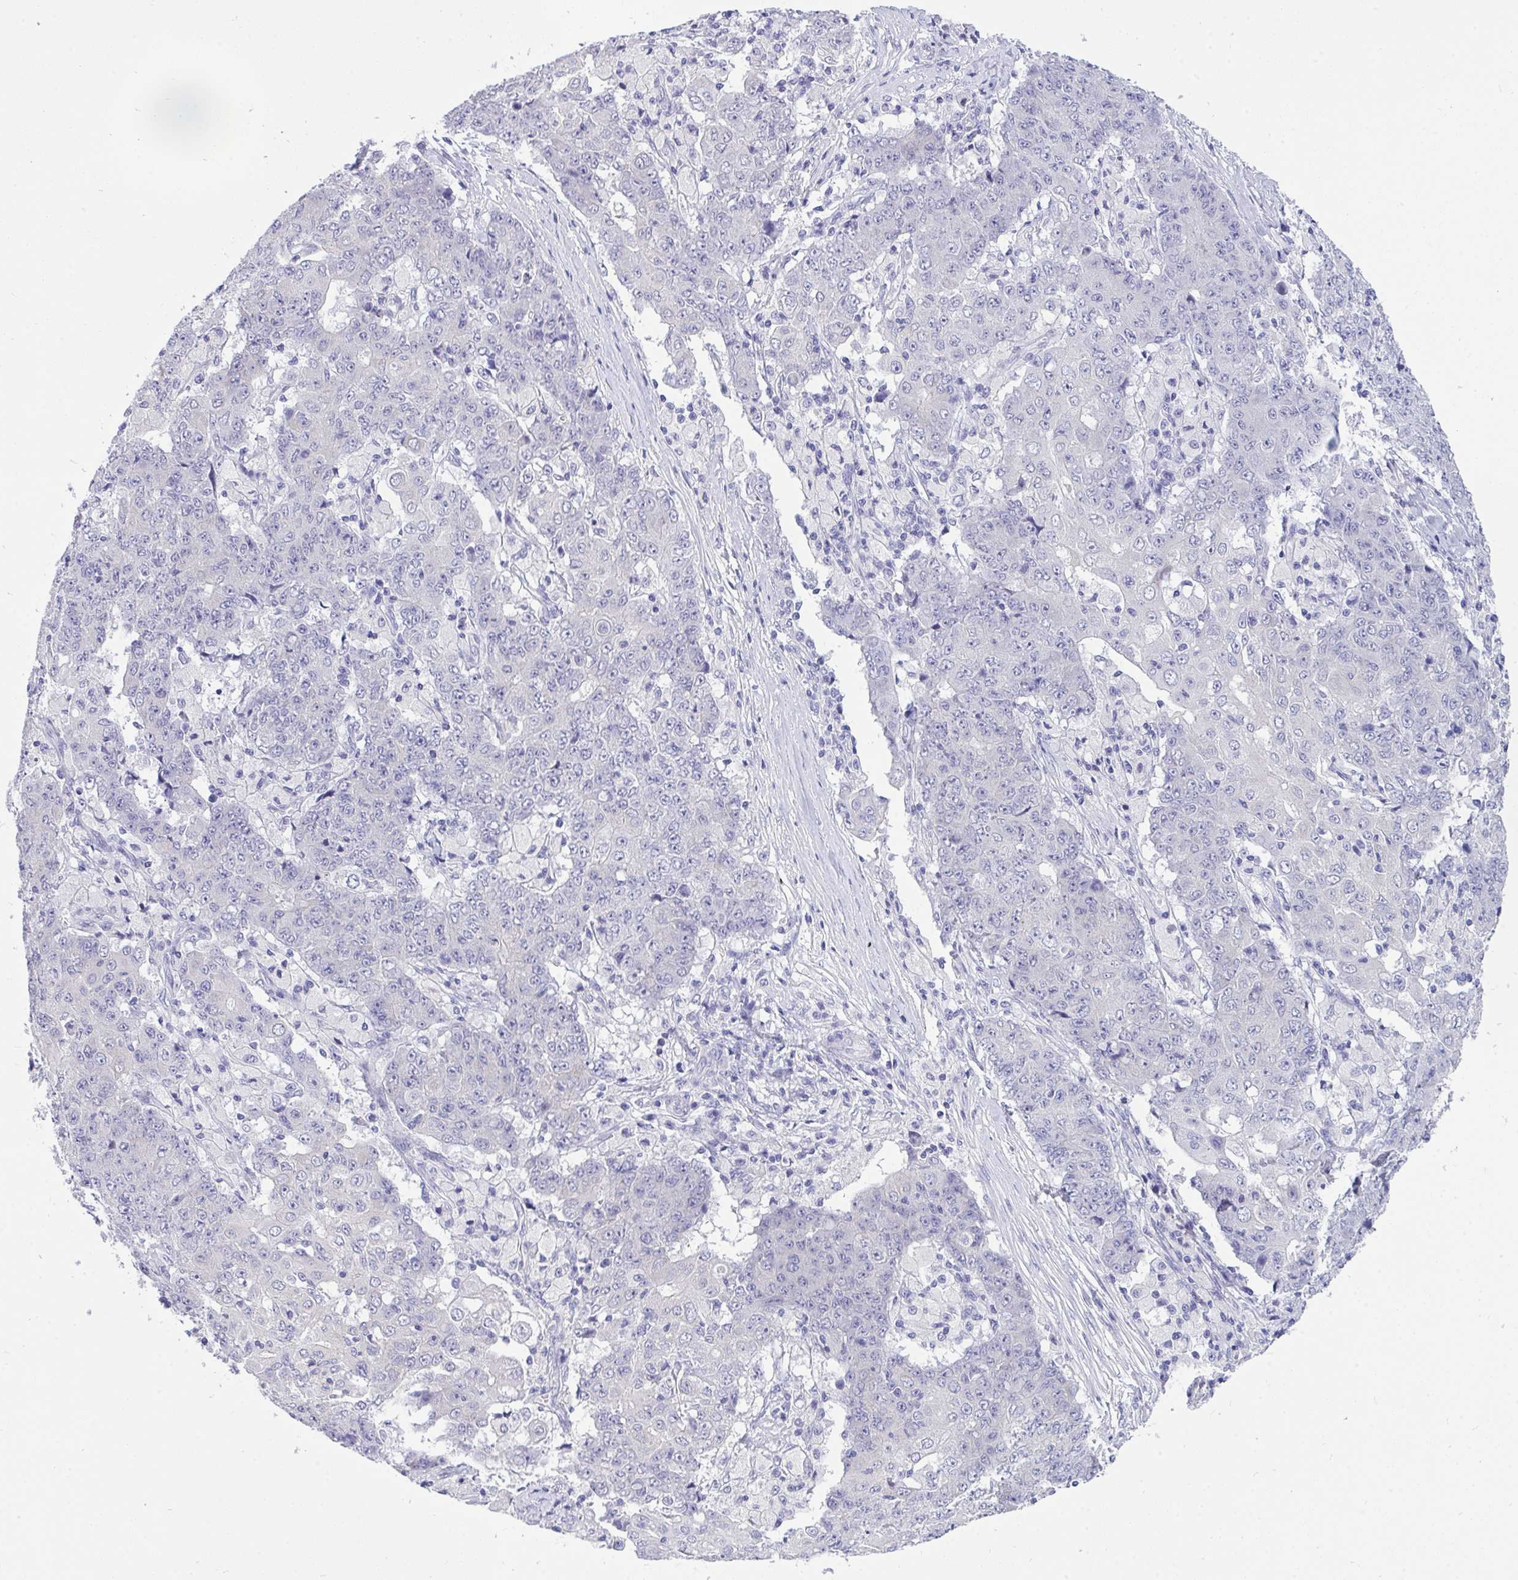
{"staining": {"intensity": "negative", "quantity": "none", "location": "none"}, "tissue": "ovarian cancer", "cell_type": "Tumor cells", "image_type": "cancer", "snomed": [{"axis": "morphology", "description": "Carcinoma, endometroid"}, {"axis": "topography", "description": "Ovary"}], "caption": "IHC histopathology image of ovarian cancer stained for a protein (brown), which displays no expression in tumor cells.", "gene": "VGLL3", "patient": {"sex": "female", "age": 42}}